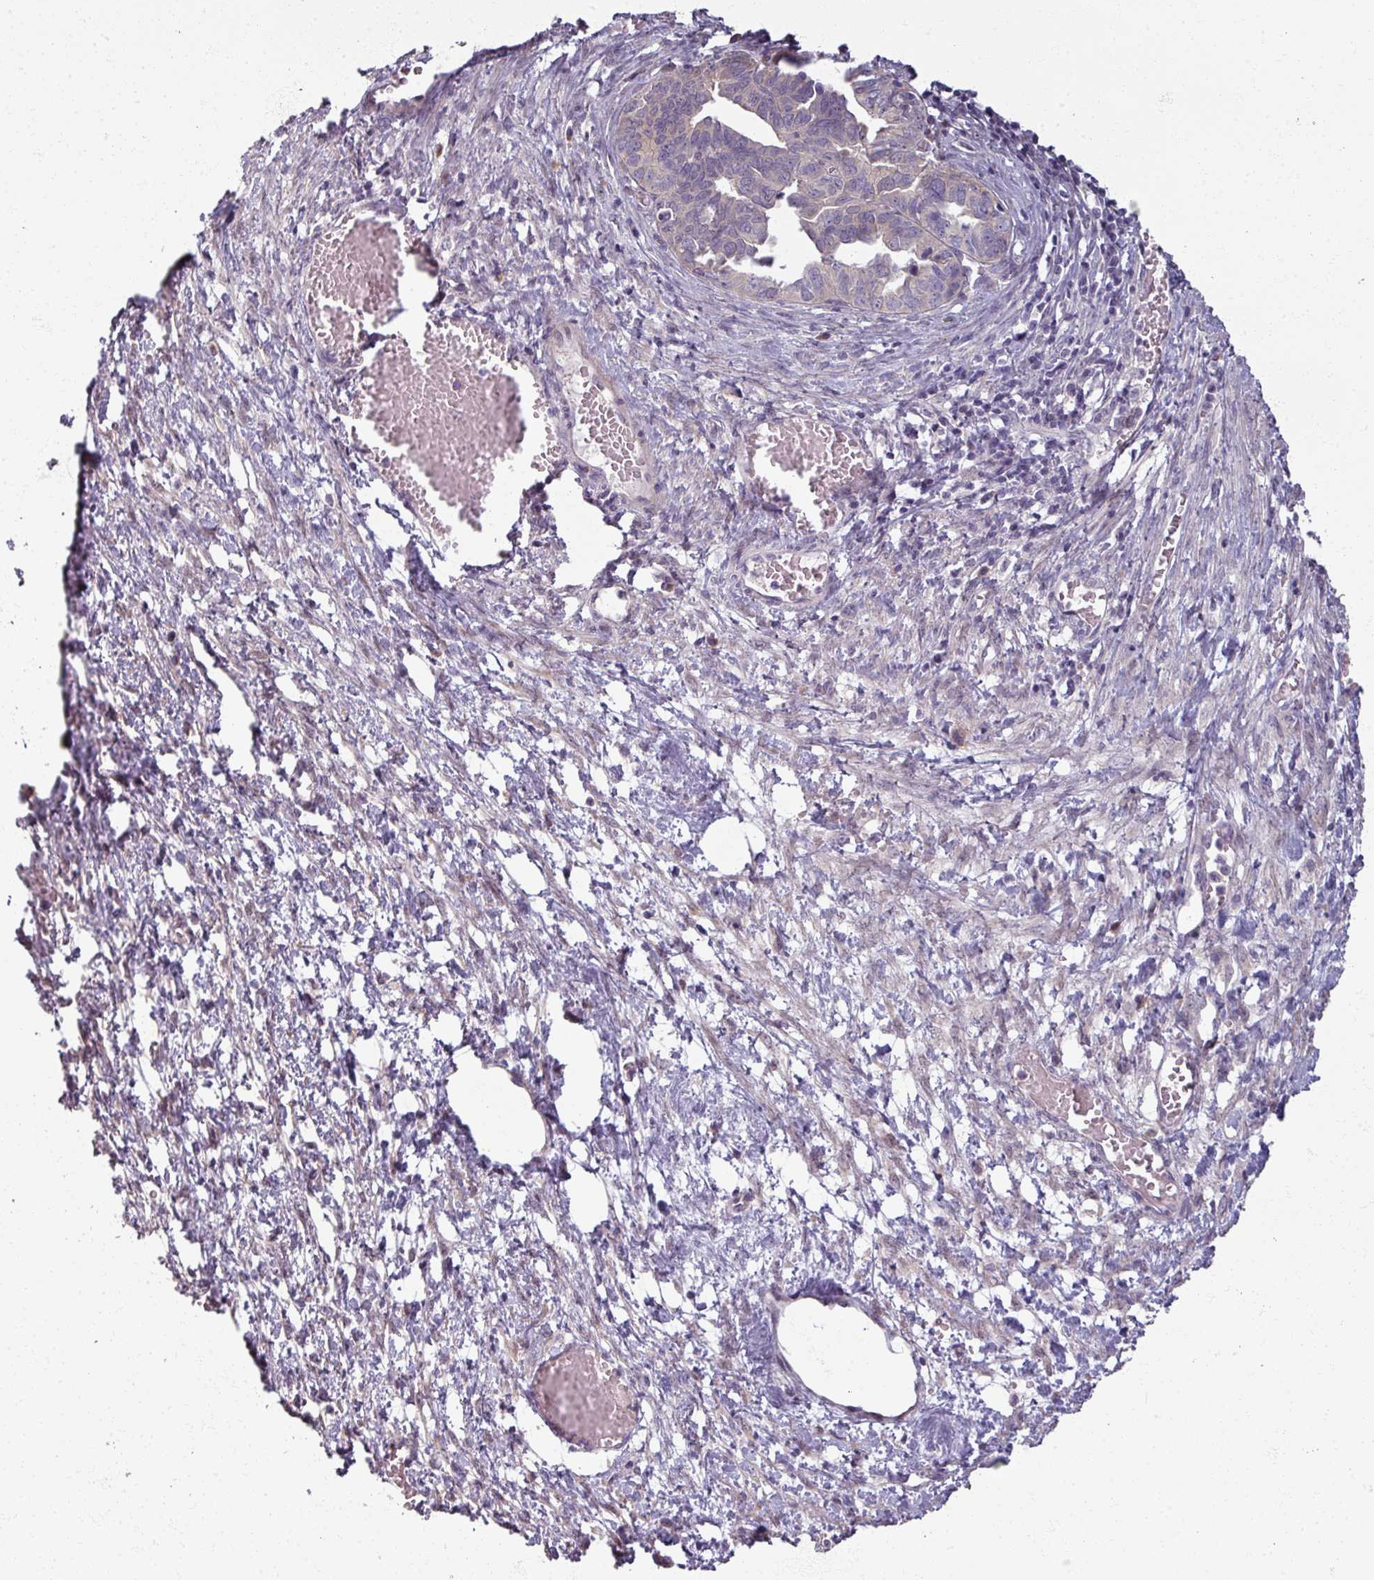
{"staining": {"intensity": "negative", "quantity": "none", "location": "none"}, "tissue": "ovarian cancer", "cell_type": "Tumor cells", "image_type": "cancer", "snomed": [{"axis": "morphology", "description": "Cystadenocarcinoma, serous, NOS"}, {"axis": "topography", "description": "Ovary"}], "caption": "An IHC micrograph of ovarian cancer is shown. There is no staining in tumor cells of ovarian cancer.", "gene": "MYMK", "patient": {"sex": "female", "age": 64}}